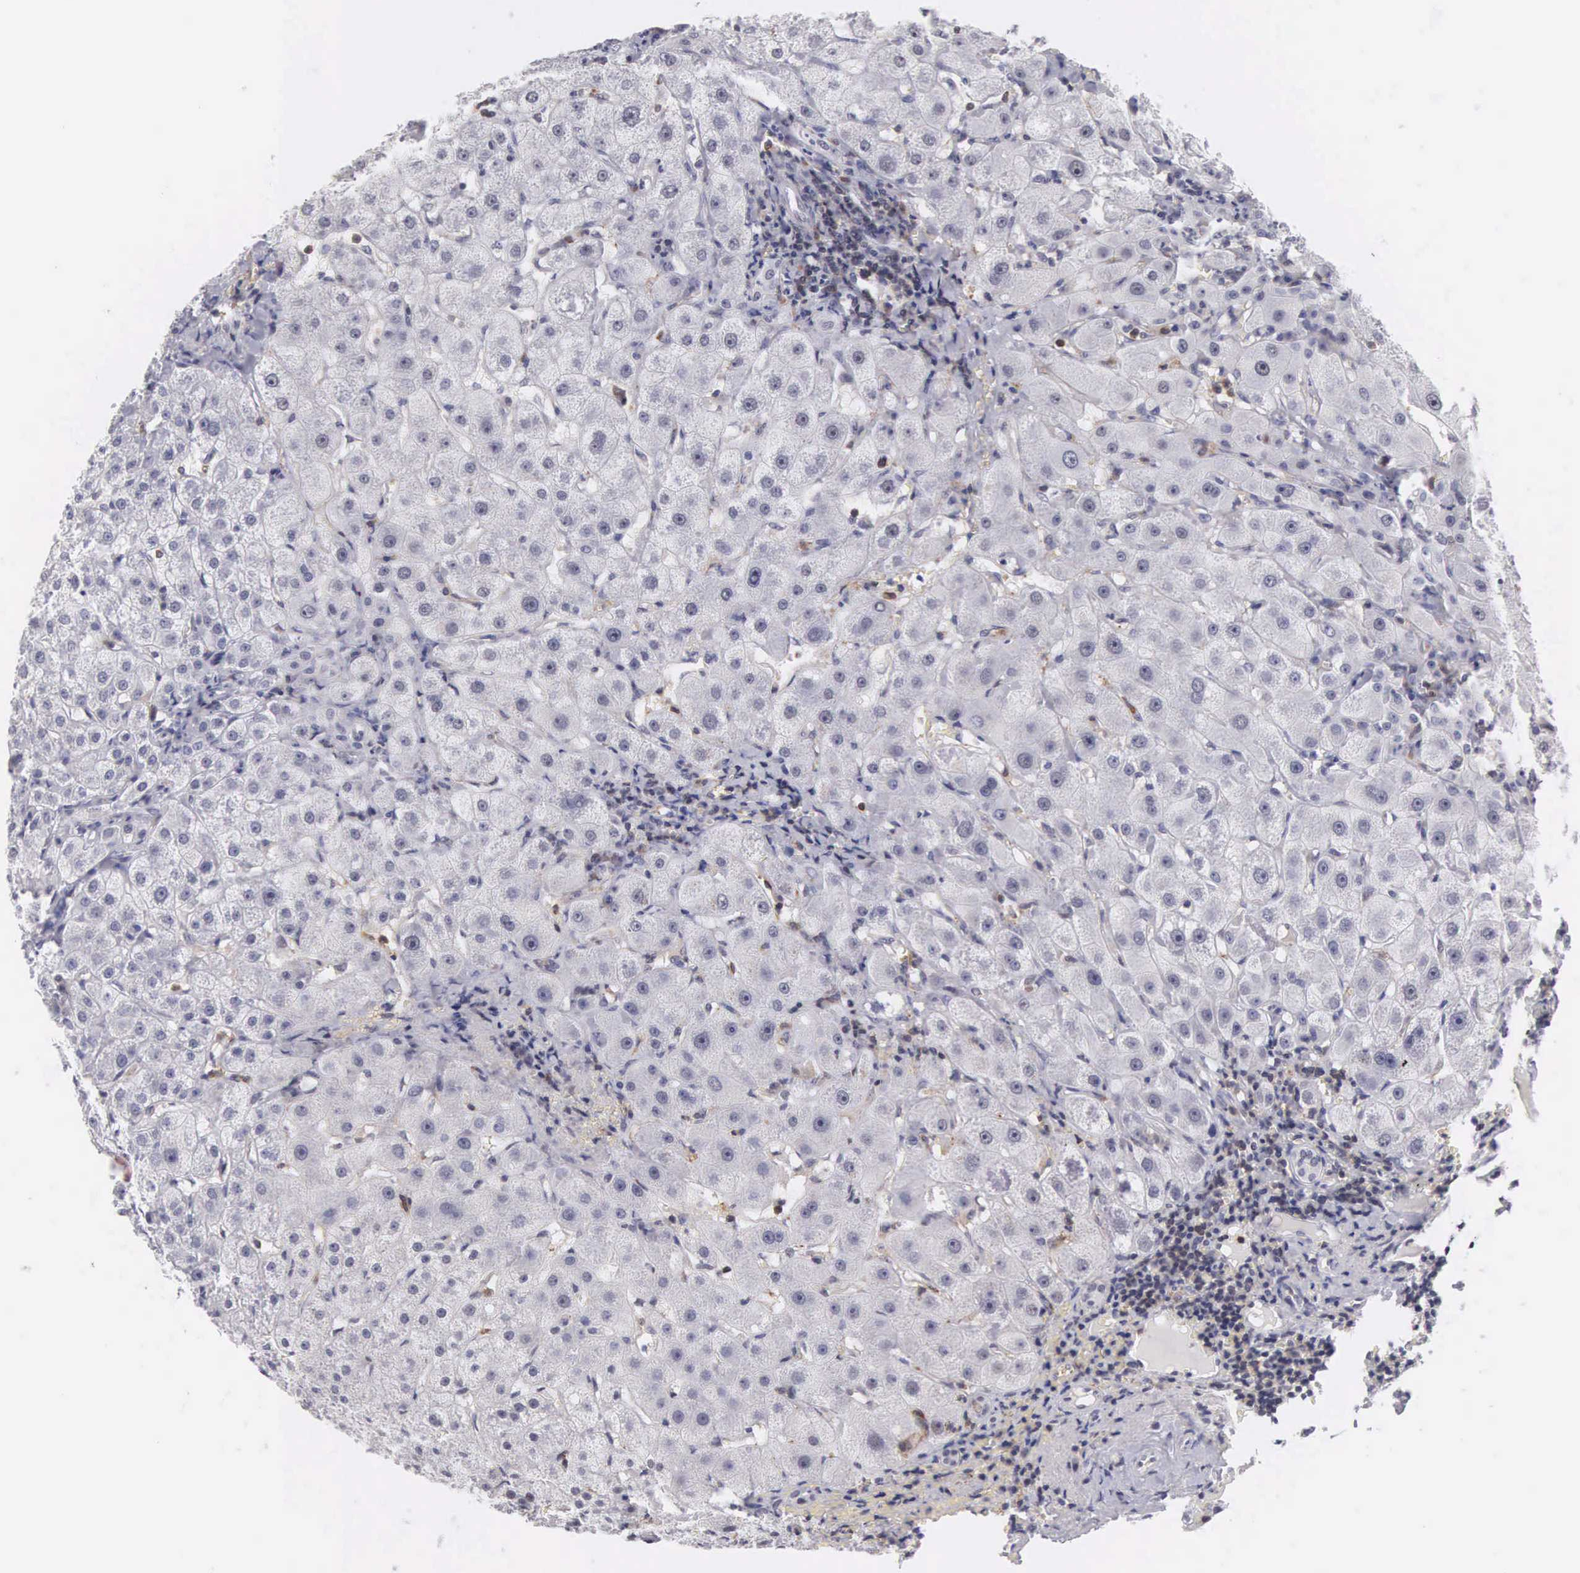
{"staining": {"intensity": "negative", "quantity": "none", "location": "none"}, "tissue": "liver", "cell_type": "Cholangiocytes", "image_type": "normal", "snomed": [{"axis": "morphology", "description": "Normal tissue, NOS"}, {"axis": "topography", "description": "Liver"}], "caption": "High power microscopy image of an immunohistochemistry (IHC) histopathology image of benign liver, revealing no significant positivity in cholangiocytes. The staining is performed using DAB (3,3'-diaminobenzidine) brown chromogen with nuclei counter-stained in using hematoxylin.", "gene": "FAM47A", "patient": {"sex": "female", "age": 79}}